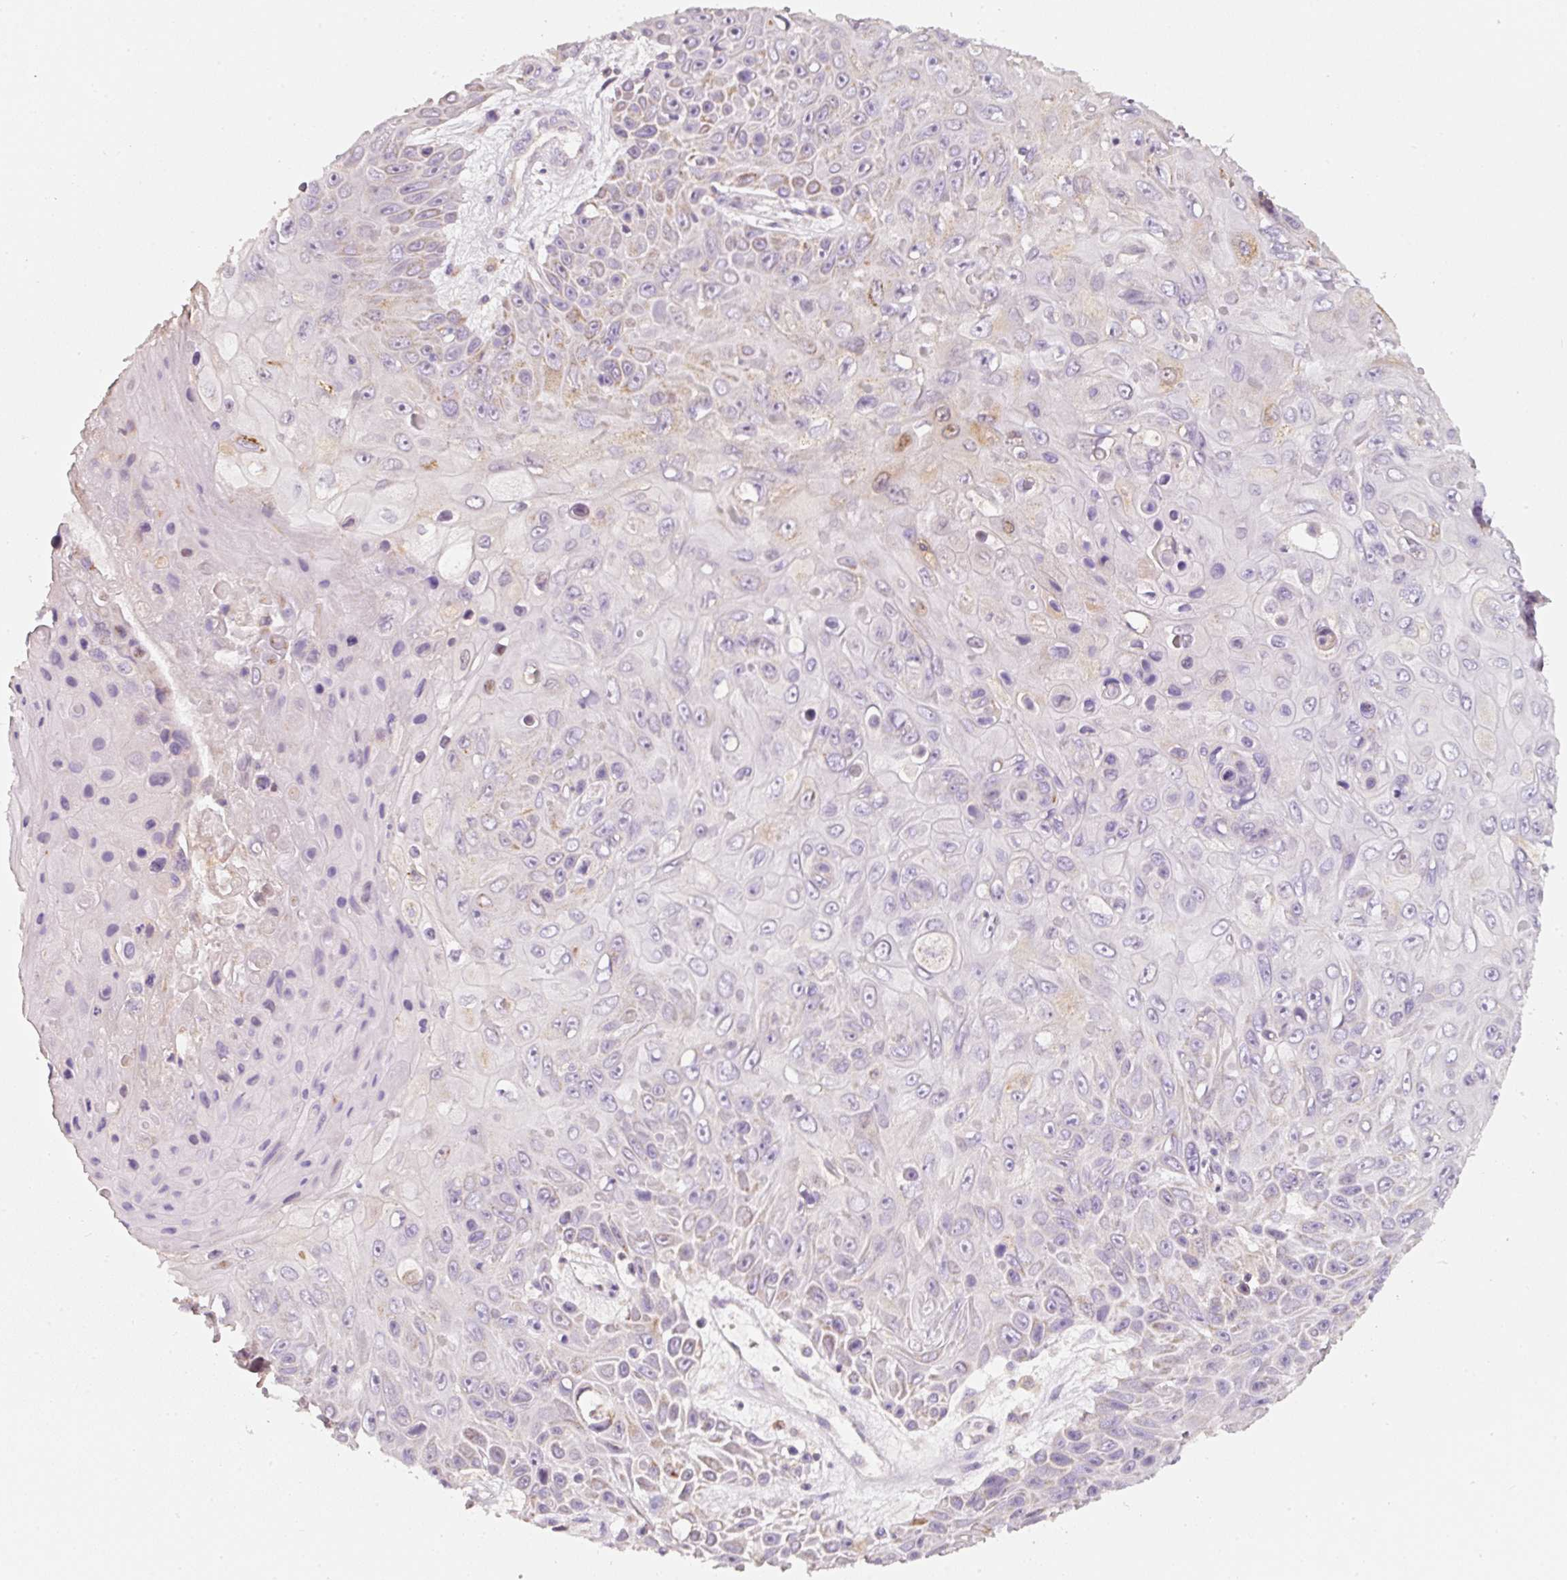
{"staining": {"intensity": "weak", "quantity": "<25%", "location": "cytoplasmic/membranous"}, "tissue": "skin cancer", "cell_type": "Tumor cells", "image_type": "cancer", "snomed": [{"axis": "morphology", "description": "Squamous cell carcinoma, NOS"}, {"axis": "topography", "description": "Skin"}], "caption": "Immunohistochemistry (IHC) of skin cancer demonstrates no staining in tumor cells.", "gene": "IQGAP2", "patient": {"sex": "male", "age": 82}}